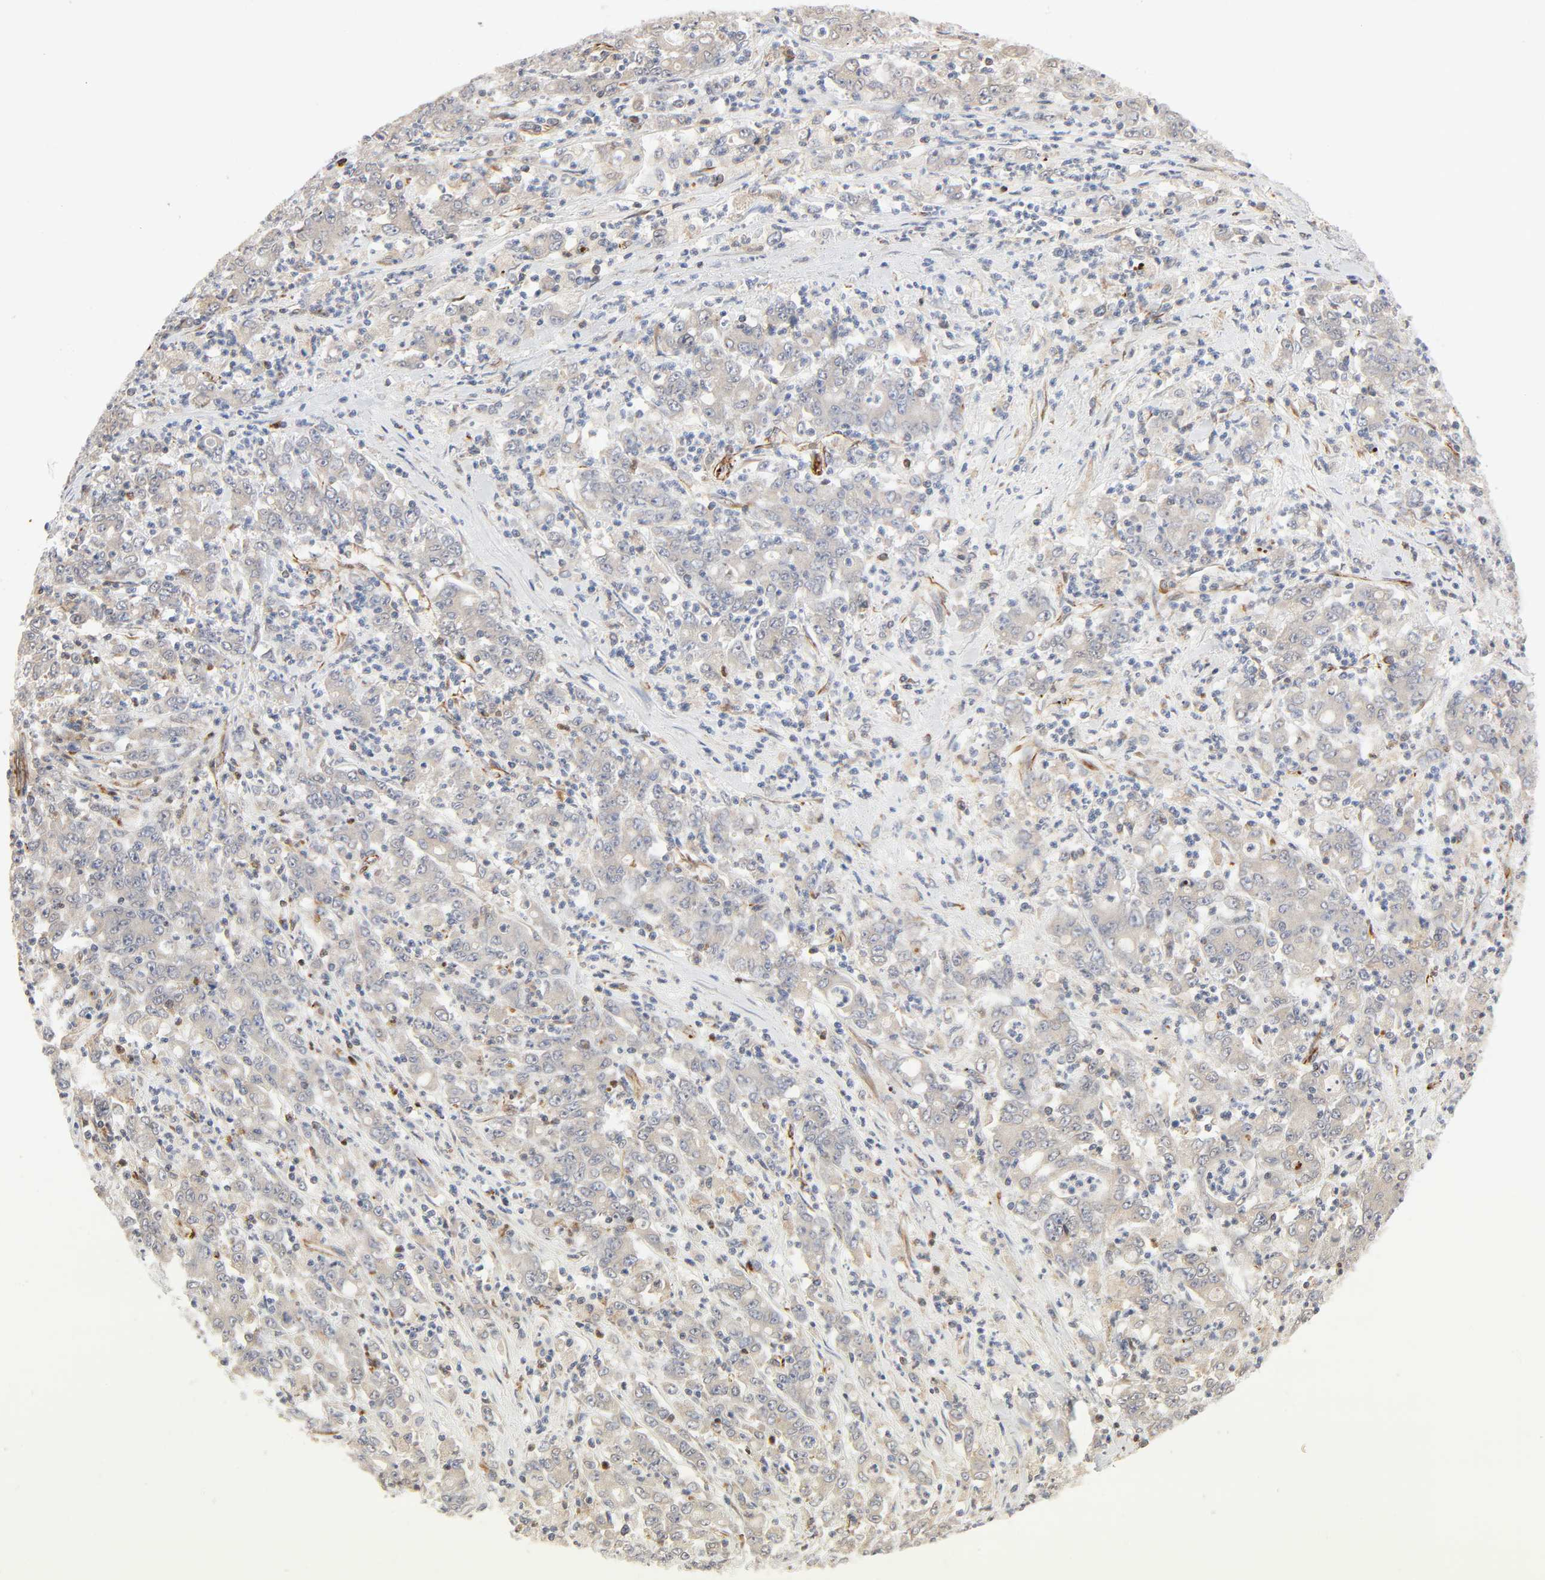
{"staining": {"intensity": "moderate", "quantity": ">75%", "location": "cytoplasmic/membranous"}, "tissue": "stomach cancer", "cell_type": "Tumor cells", "image_type": "cancer", "snomed": [{"axis": "morphology", "description": "Adenocarcinoma, NOS"}, {"axis": "topography", "description": "Stomach, lower"}], "caption": "Protein analysis of stomach cancer (adenocarcinoma) tissue demonstrates moderate cytoplasmic/membranous expression in about >75% of tumor cells.", "gene": "FAM118A", "patient": {"sex": "female", "age": 71}}